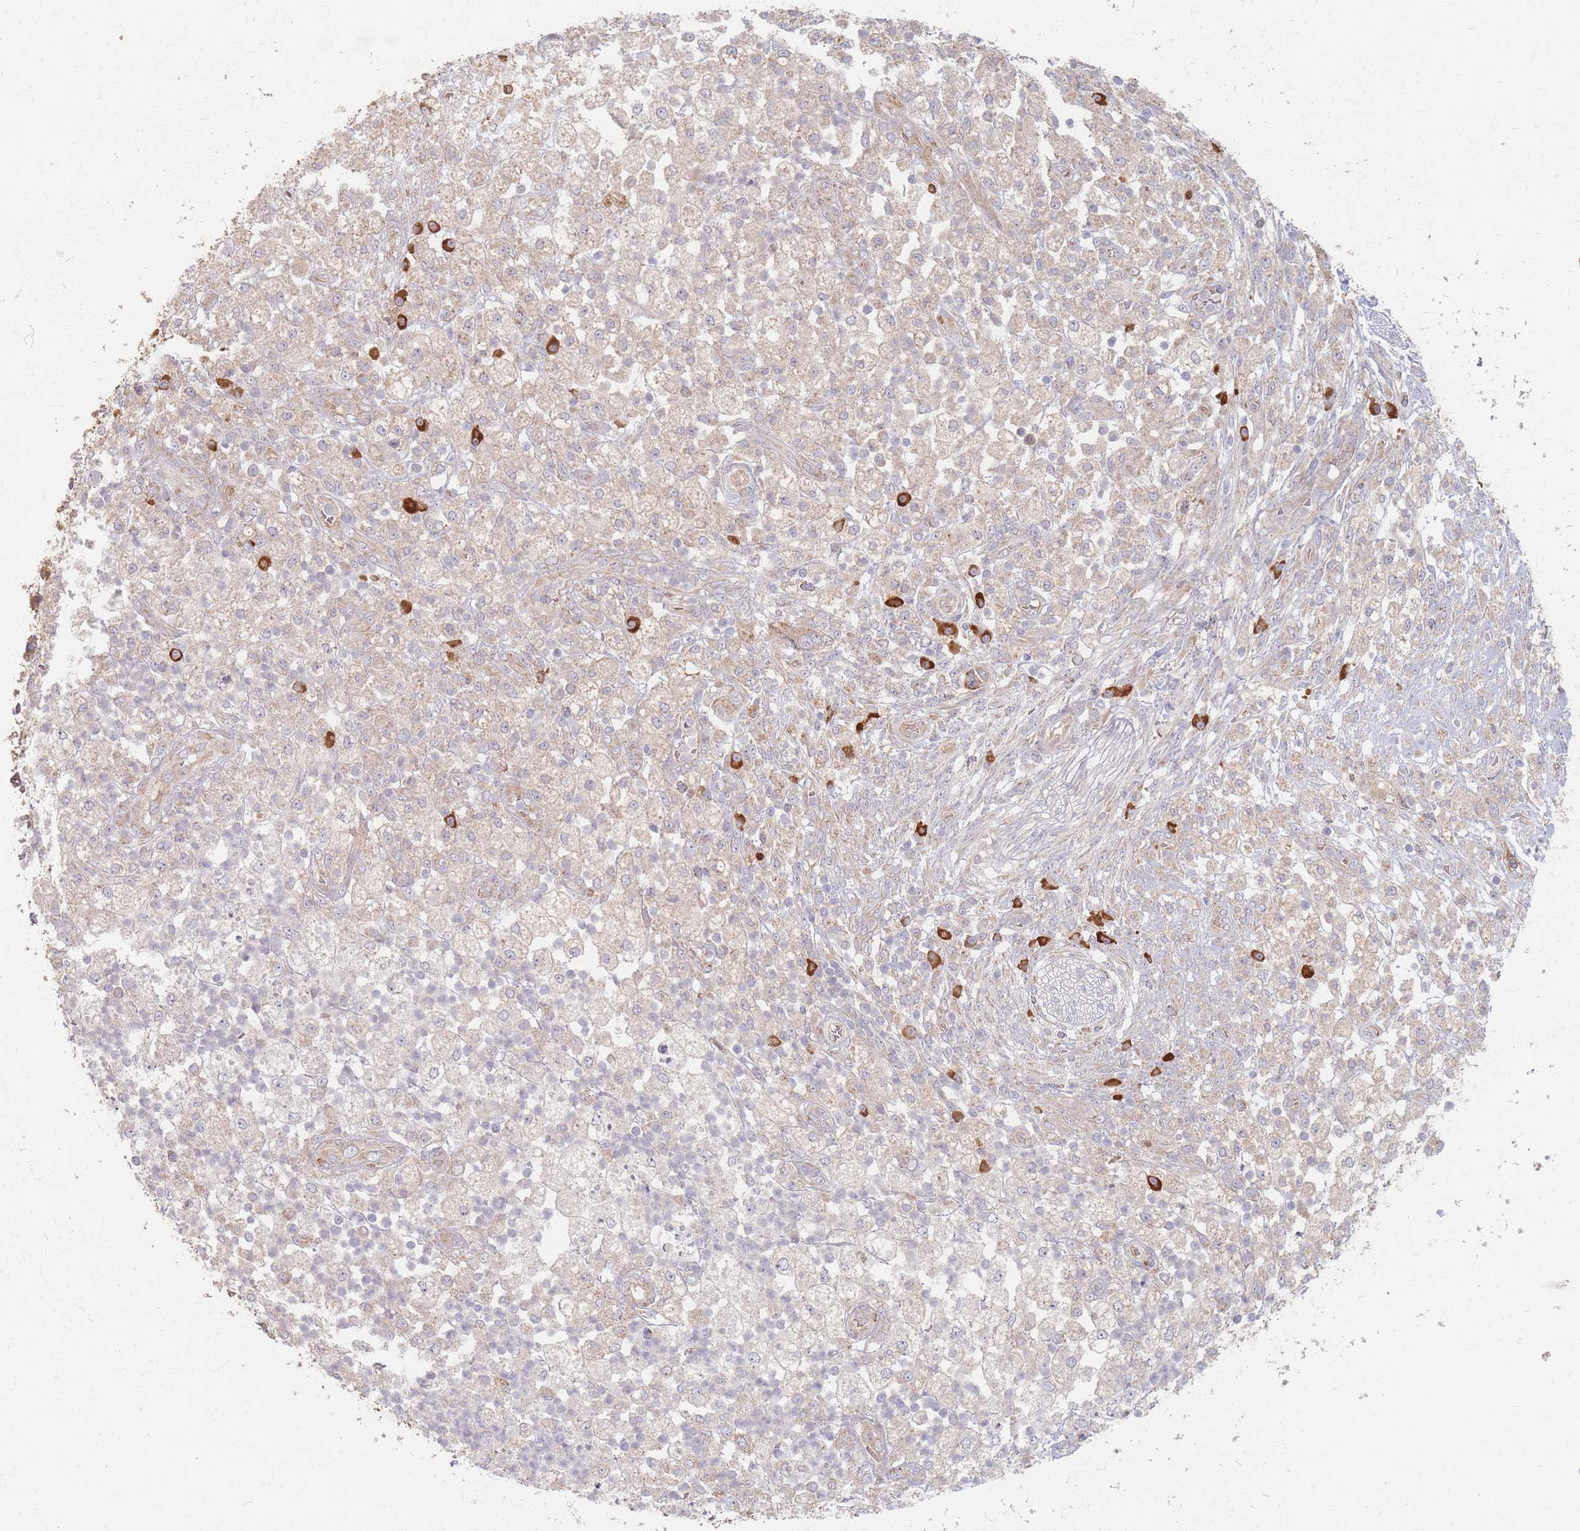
{"staining": {"intensity": "negative", "quantity": "none", "location": "none"}, "tissue": "pancreatic cancer", "cell_type": "Tumor cells", "image_type": "cancer", "snomed": [{"axis": "morphology", "description": "Adenocarcinoma, NOS"}, {"axis": "topography", "description": "Pancreas"}], "caption": "The immunohistochemistry (IHC) histopathology image has no significant staining in tumor cells of pancreatic adenocarcinoma tissue. The staining was performed using DAB to visualize the protein expression in brown, while the nuclei were stained in blue with hematoxylin (Magnification: 20x).", "gene": "SMIM14", "patient": {"sex": "female", "age": 72}}